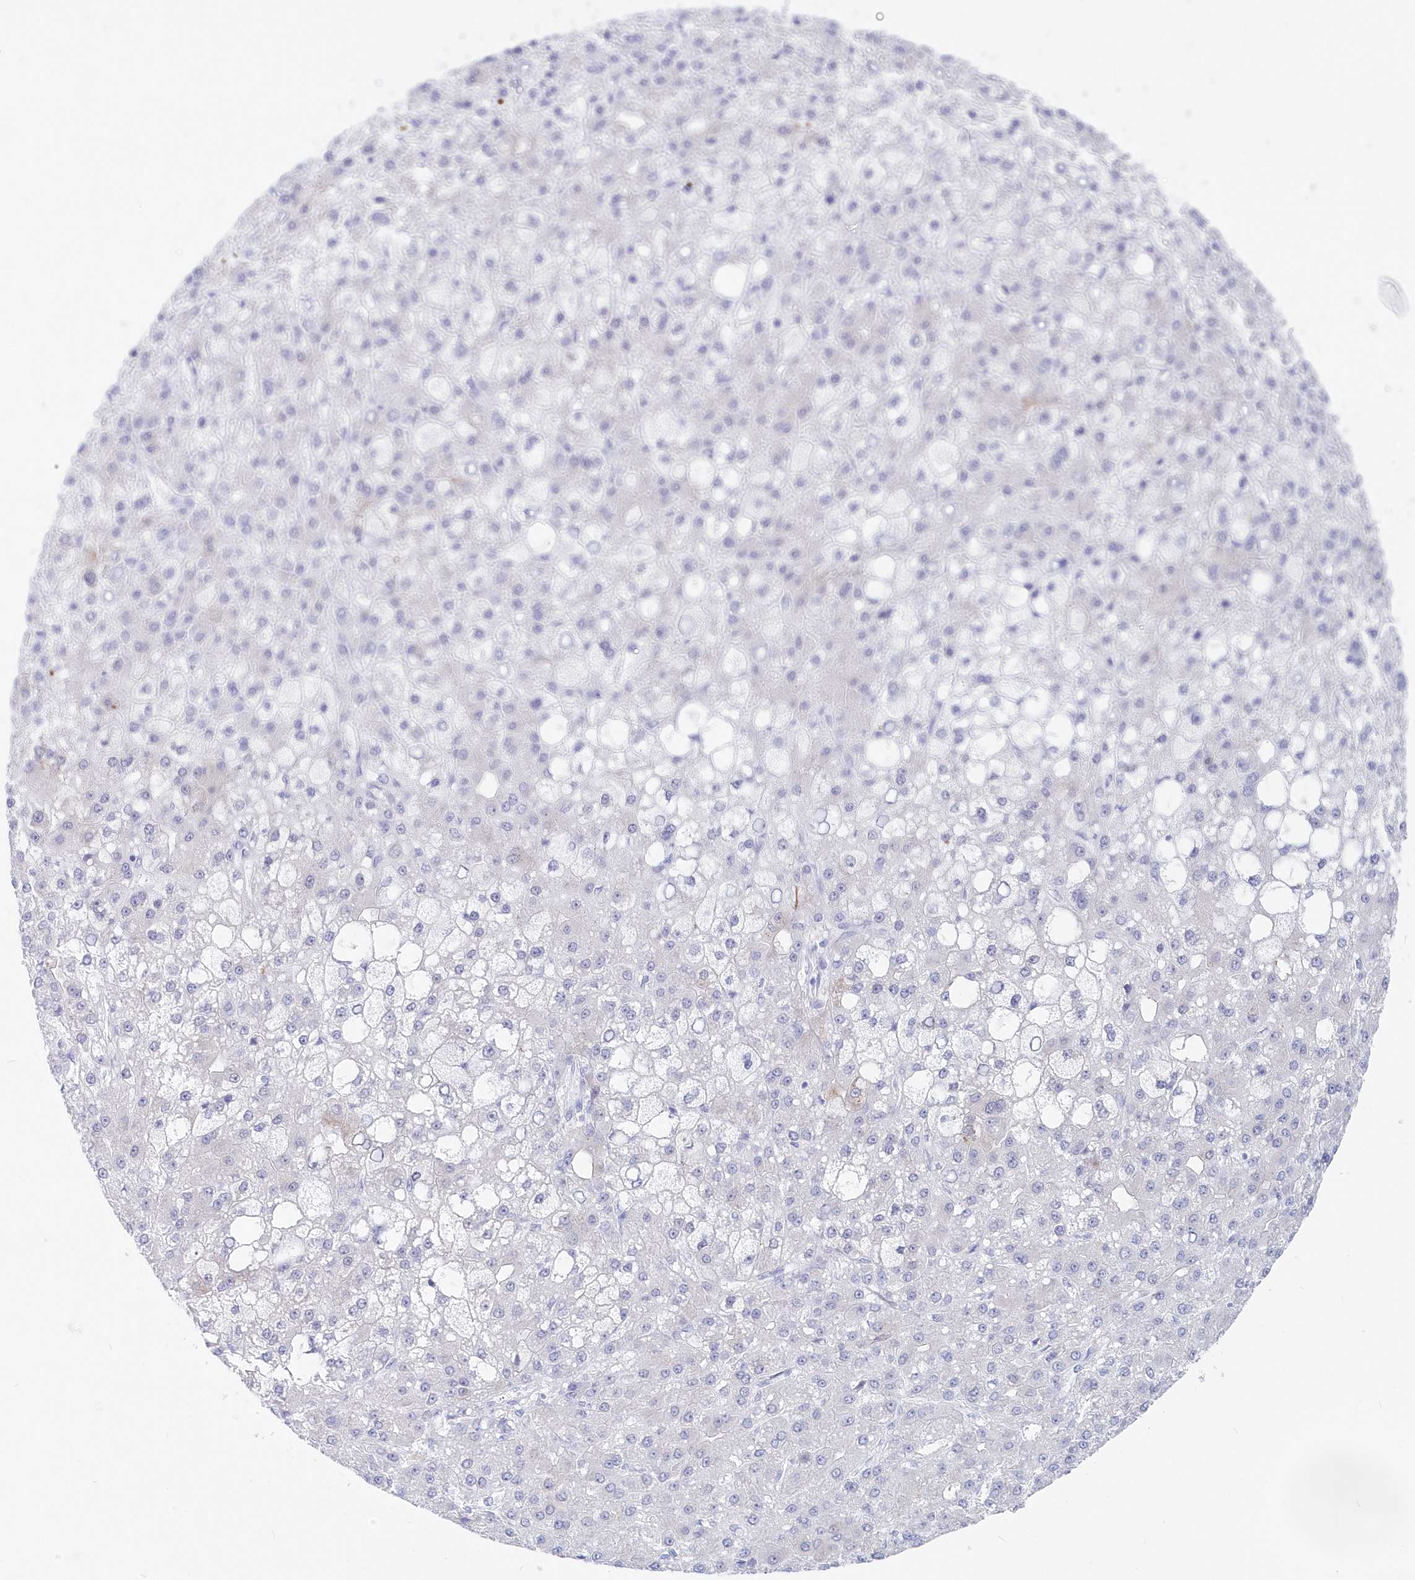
{"staining": {"intensity": "negative", "quantity": "none", "location": "none"}, "tissue": "liver cancer", "cell_type": "Tumor cells", "image_type": "cancer", "snomed": [{"axis": "morphology", "description": "Carcinoma, Hepatocellular, NOS"}, {"axis": "topography", "description": "Liver"}], "caption": "Tumor cells are negative for brown protein staining in liver cancer.", "gene": "CSNK1G2", "patient": {"sex": "male", "age": 67}}